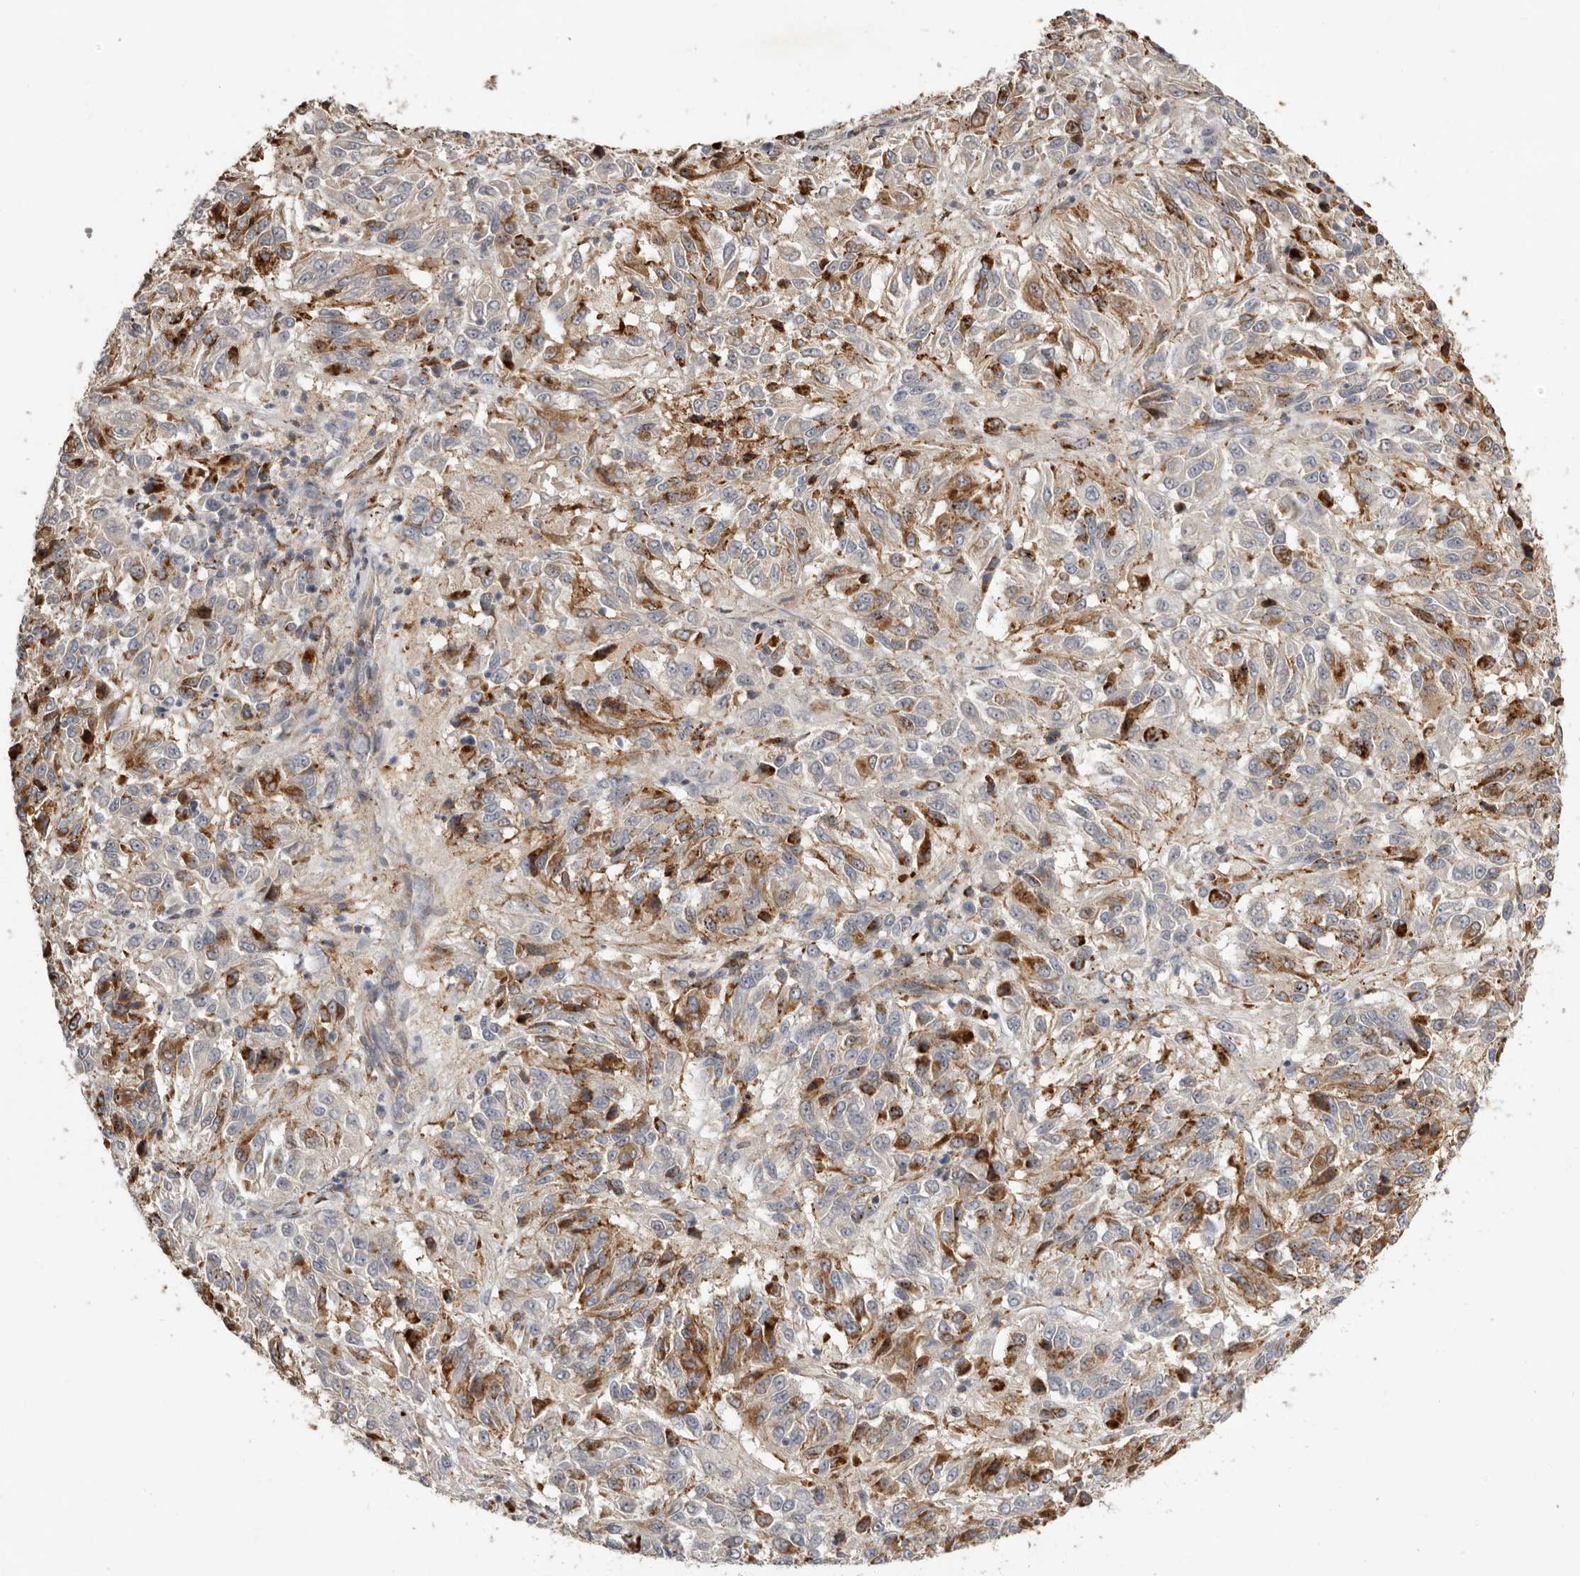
{"staining": {"intensity": "moderate", "quantity": "25%-75%", "location": "cytoplasmic/membranous"}, "tissue": "melanoma", "cell_type": "Tumor cells", "image_type": "cancer", "snomed": [{"axis": "morphology", "description": "Malignant melanoma, Metastatic site"}, {"axis": "topography", "description": "Lung"}], "caption": "Melanoma was stained to show a protein in brown. There is medium levels of moderate cytoplasmic/membranous positivity in approximately 25%-75% of tumor cells. (DAB (3,3'-diaminobenzidine) IHC with brightfield microscopy, high magnification).", "gene": "KIF26B", "patient": {"sex": "male", "age": 64}}